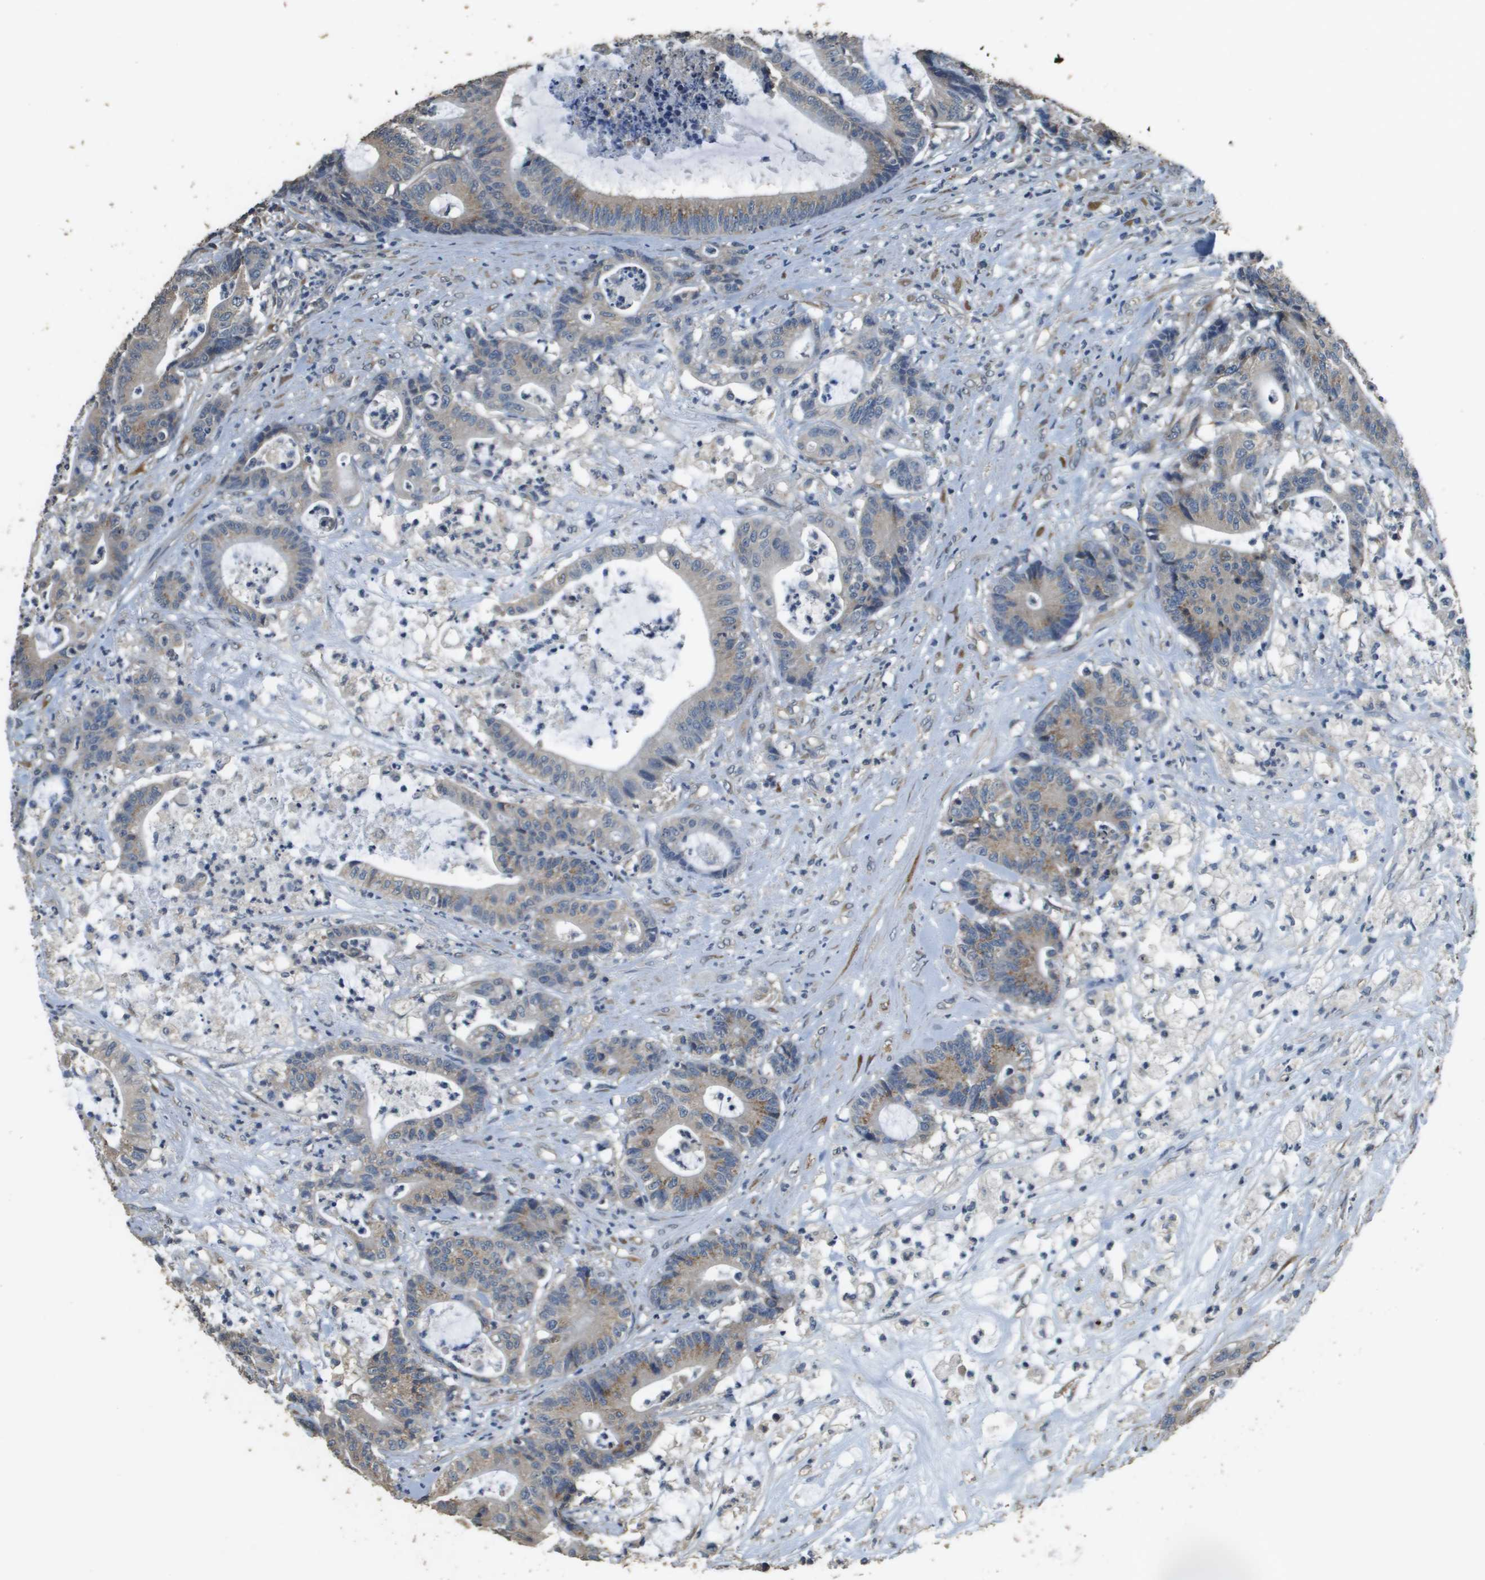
{"staining": {"intensity": "negative", "quantity": "none", "location": "none"}, "tissue": "colorectal cancer", "cell_type": "Tumor cells", "image_type": "cancer", "snomed": [{"axis": "morphology", "description": "Adenocarcinoma, NOS"}, {"axis": "topography", "description": "Colon"}], "caption": "Tumor cells are negative for brown protein staining in adenocarcinoma (colorectal).", "gene": "RAB6B", "patient": {"sex": "female", "age": 84}}